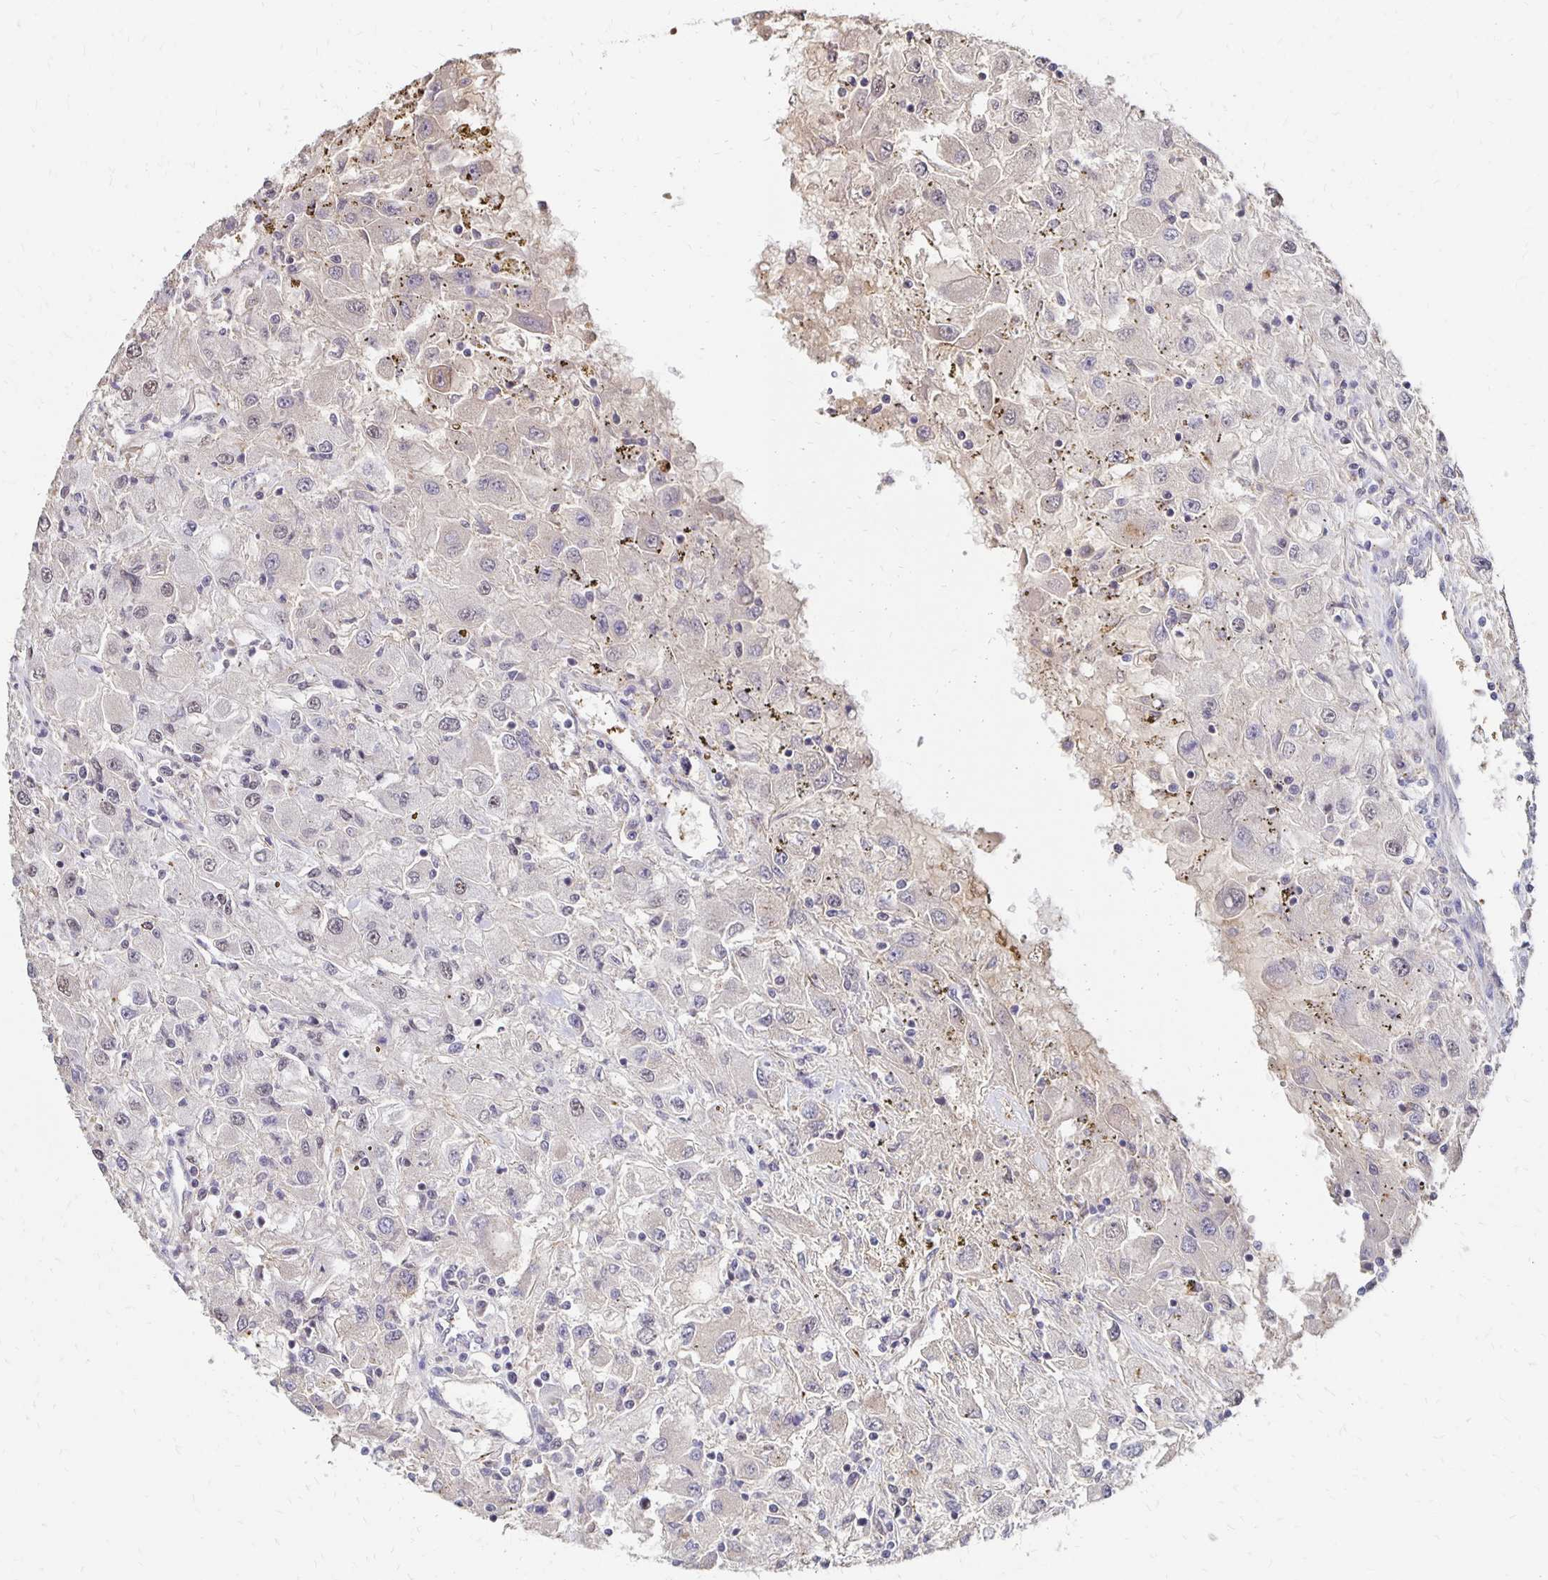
{"staining": {"intensity": "negative", "quantity": "none", "location": "none"}, "tissue": "renal cancer", "cell_type": "Tumor cells", "image_type": "cancer", "snomed": [{"axis": "morphology", "description": "Adenocarcinoma, NOS"}, {"axis": "topography", "description": "Kidney"}], "caption": "This histopathology image is of adenocarcinoma (renal) stained with IHC to label a protein in brown with the nuclei are counter-stained blue. There is no positivity in tumor cells.", "gene": "CLASRP", "patient": {"sex": "female", "age": 67}}